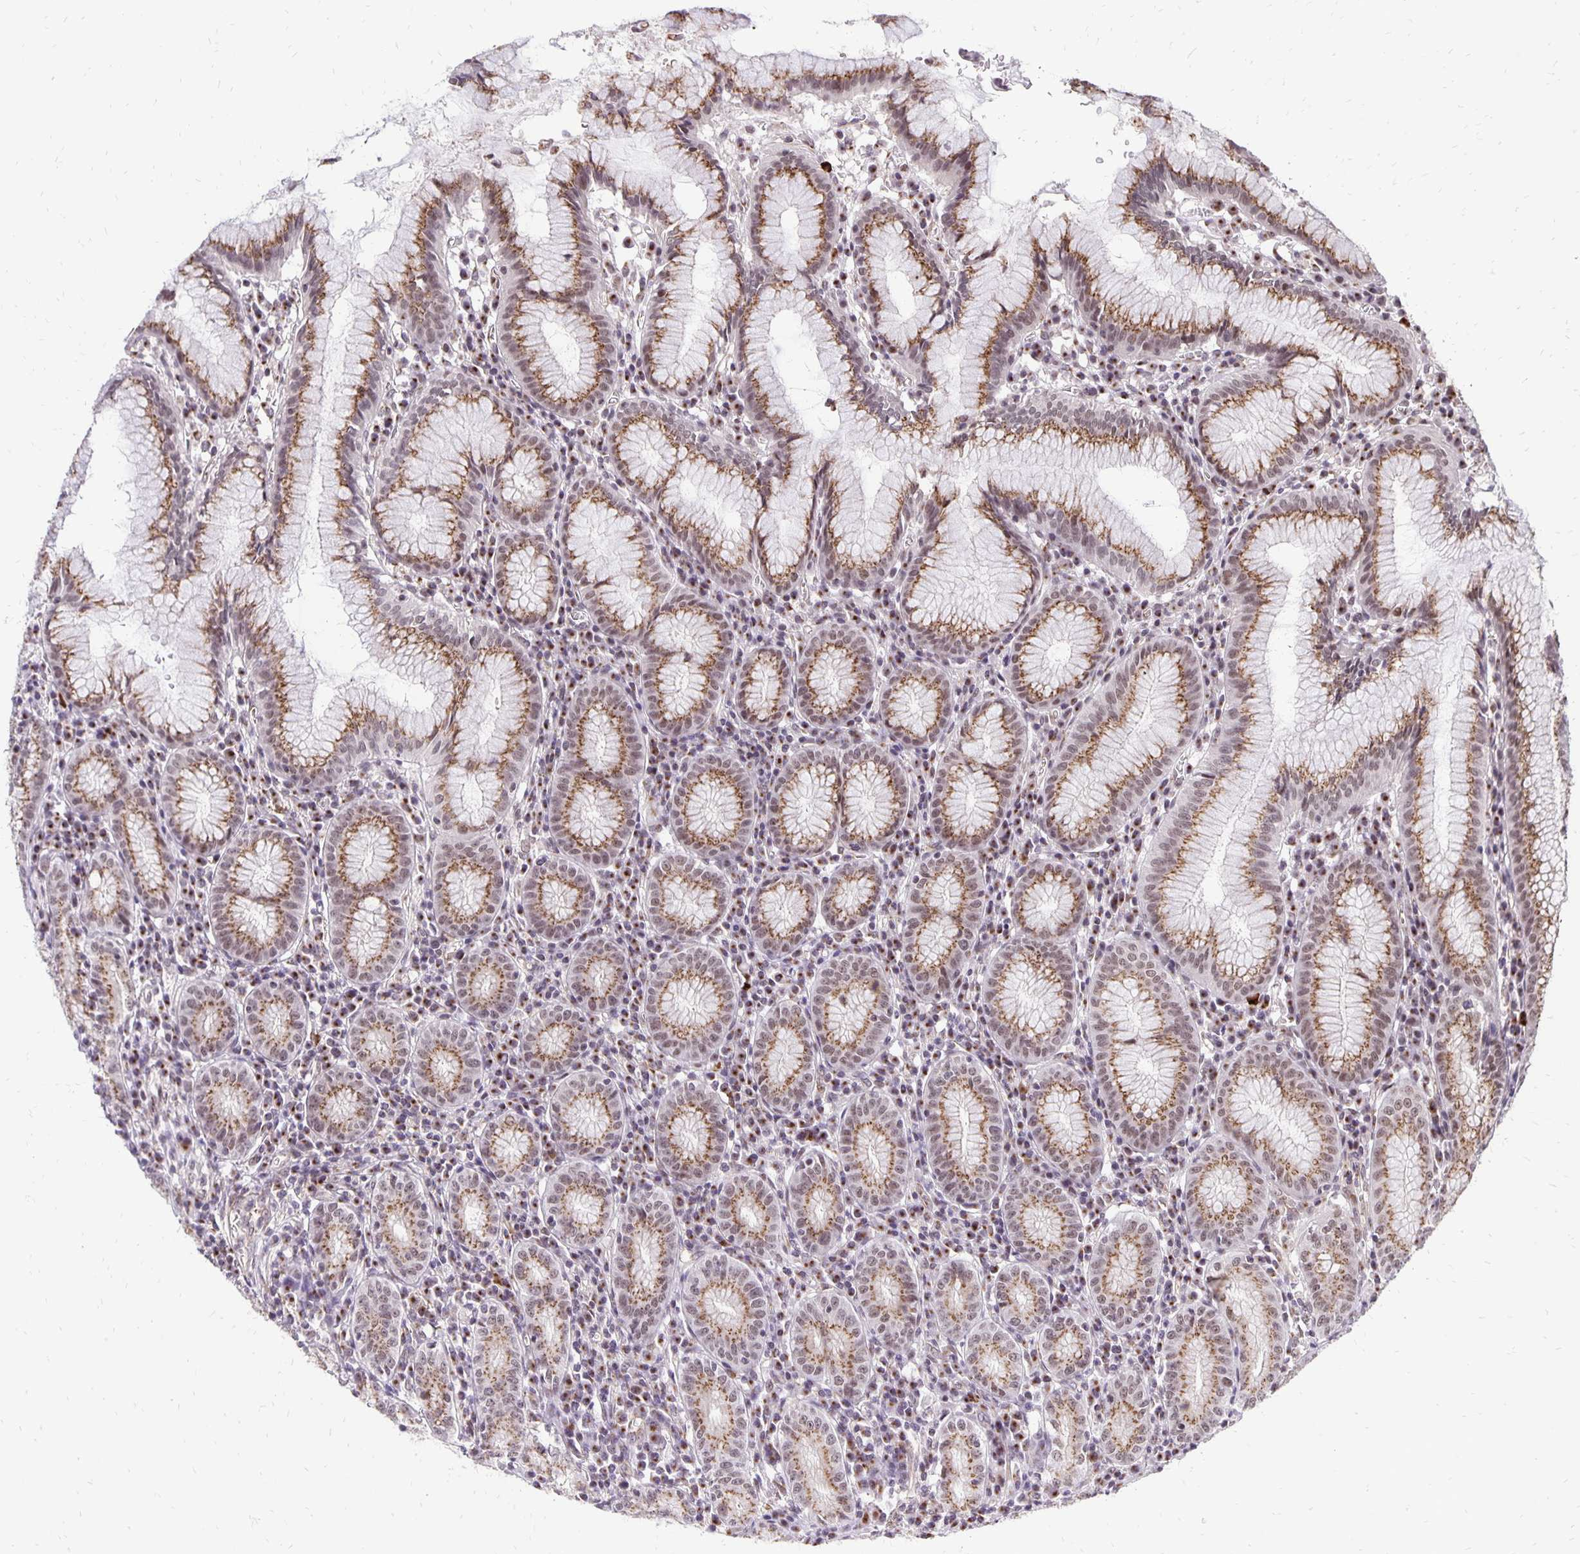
{"staining": {"intensity": "strong", "quantity": ">75%", "location": "cytoplasmic/membranous"}, "tissue": "stomach", "cell_type": "Glandular cells", "image_type": "normal", "snomed": [{"axis": "morphology", "description": "Normal tissue, NOS"}, {"axis": "topography", "description": "Stomach"}], "caption": "A high amount of strong cytoplasmic/membranous expression is appreciated in approximately >75% of glandular cells in normal stomach.", "gene": "GOLGA5", "patient": {"sex": "male", "age": 55}}